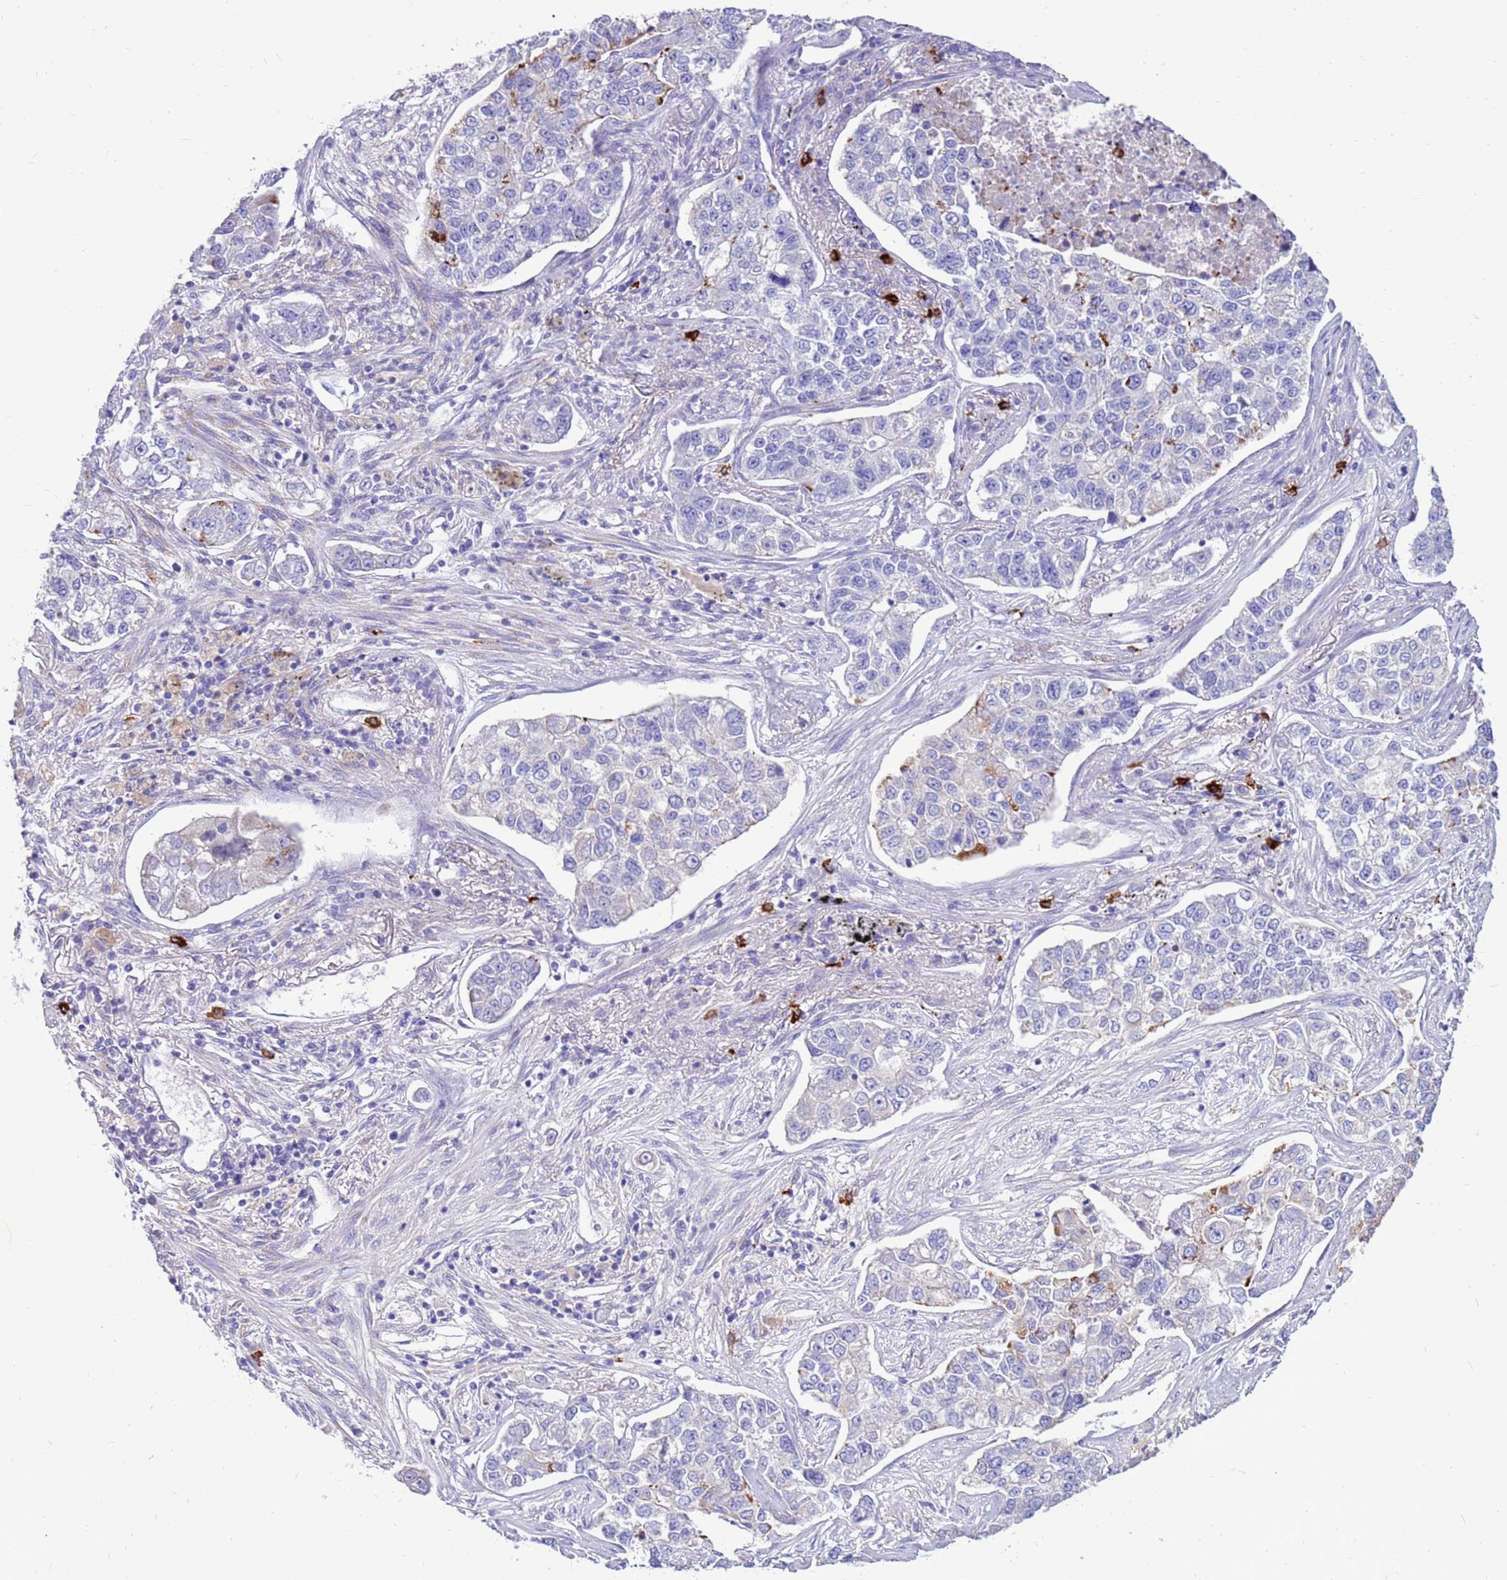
{"staining": {"intensity": "negative", "quantity": "none", "location": "none"}, "tissue": "lung cancer", "cell_type": "Tumor cells", "image_type": "cancer", "snomed": [{"axis": "morphology", "description": "Adenocarcinoma, NOS"}, {"axis": "topography", "description": "Lung"}], "caption": "High power microscopy histopathology image of an immunohistochemistry (IHC) image of lung adenocarcinoma, revealing no significant expression in tumor cells.", "gene": "PDE10A", "patient": {"sex": "male", "age": 49}}